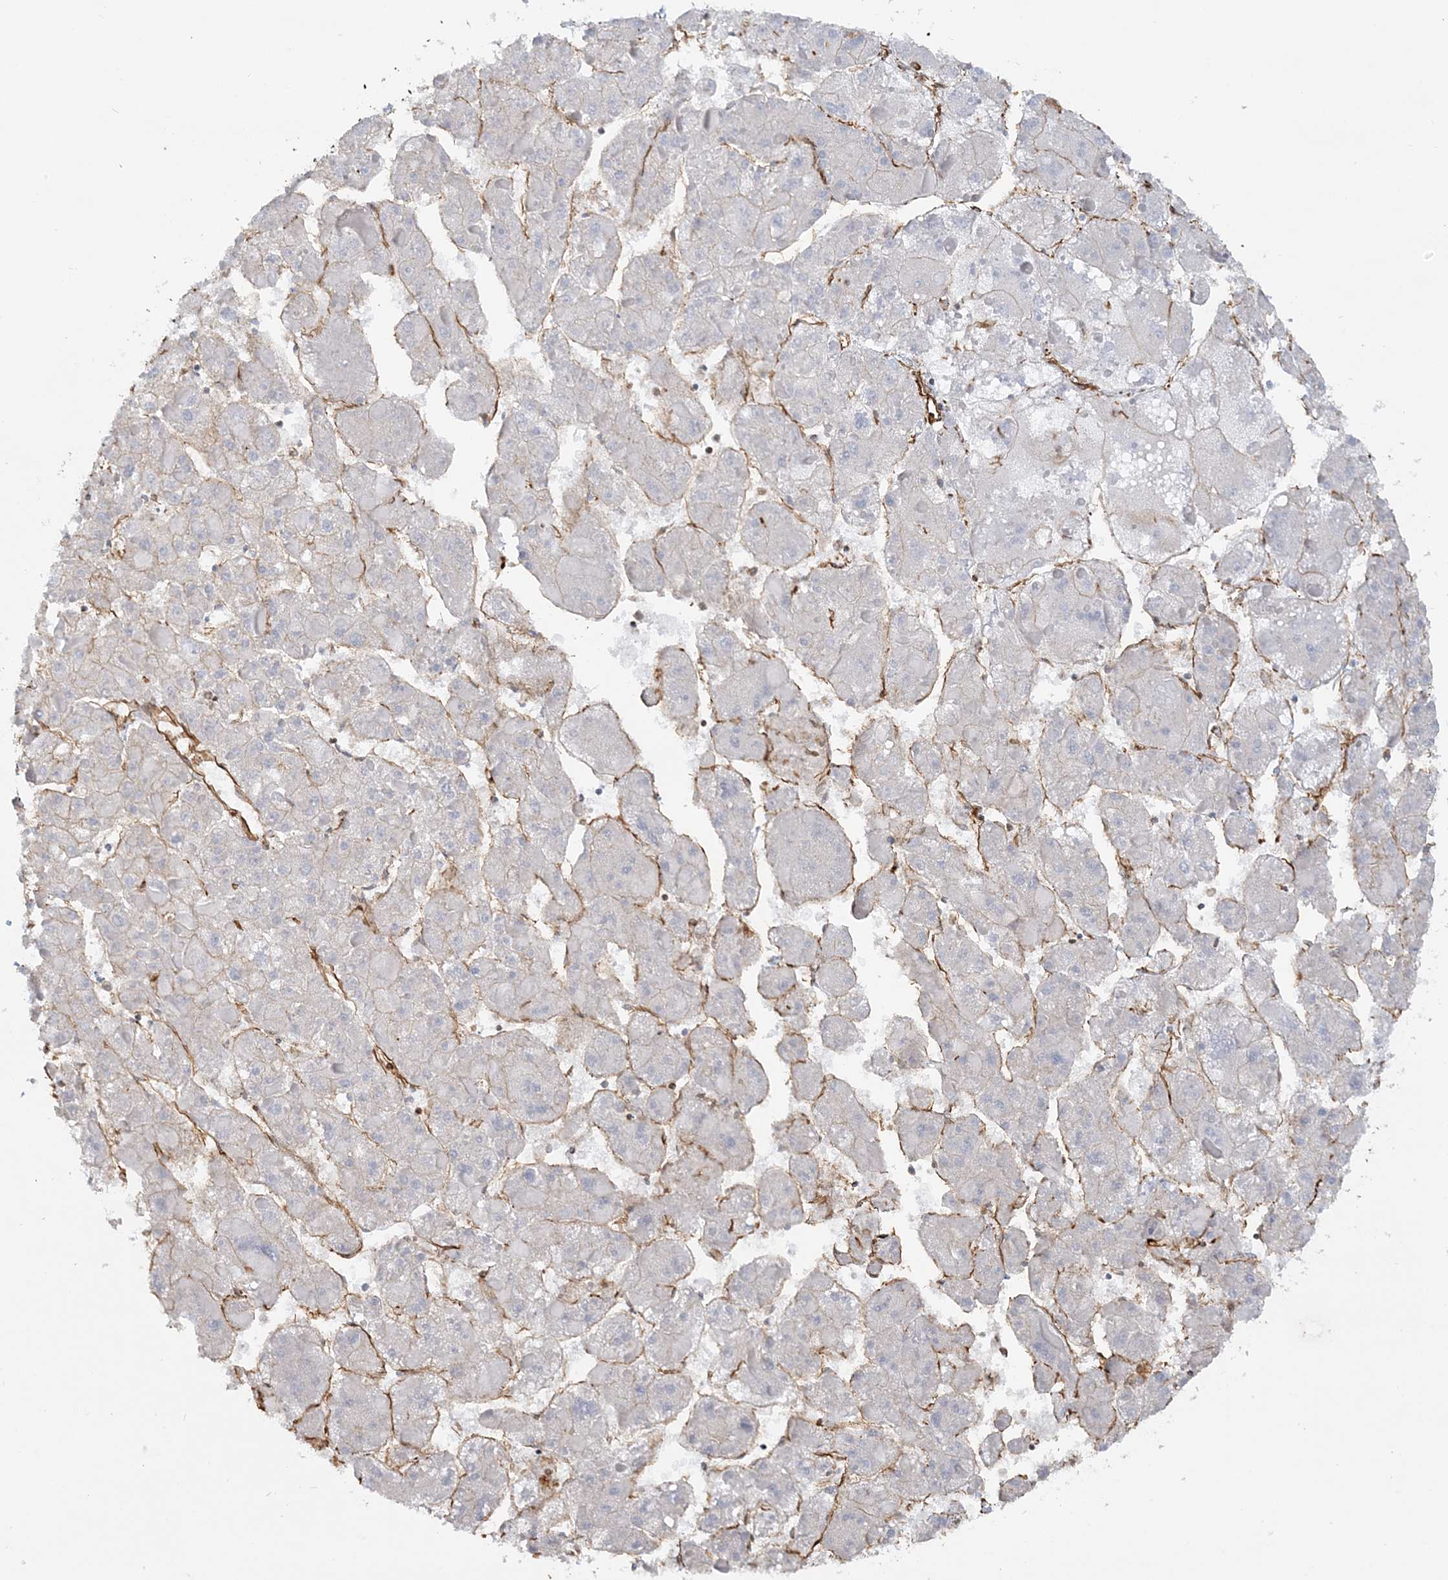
{"staining": {"intensity": "negative", "quantity": "none", "location": "none"}, "tissue": "liver cancer", "cell_type": "Tumor cells", "image_type": "cancer", "snomed": [{"axis": "morphology", "description": "Carcinoma, Hepatocellular, NOS"}, {"axis": "topography", "description": "Liver"}], "caption": "Immunohistochemical staining of human liver cancer (hepatocellular carcinoma) displays no significant staining in tumor cells. (Stains: DAB immunohistochemistry with hematoxylin counter stain, Microscopy: brightfield microscopy at high magnification).", "gene": "SCLT1", "patient": {"sex": "female", "age": 73}}